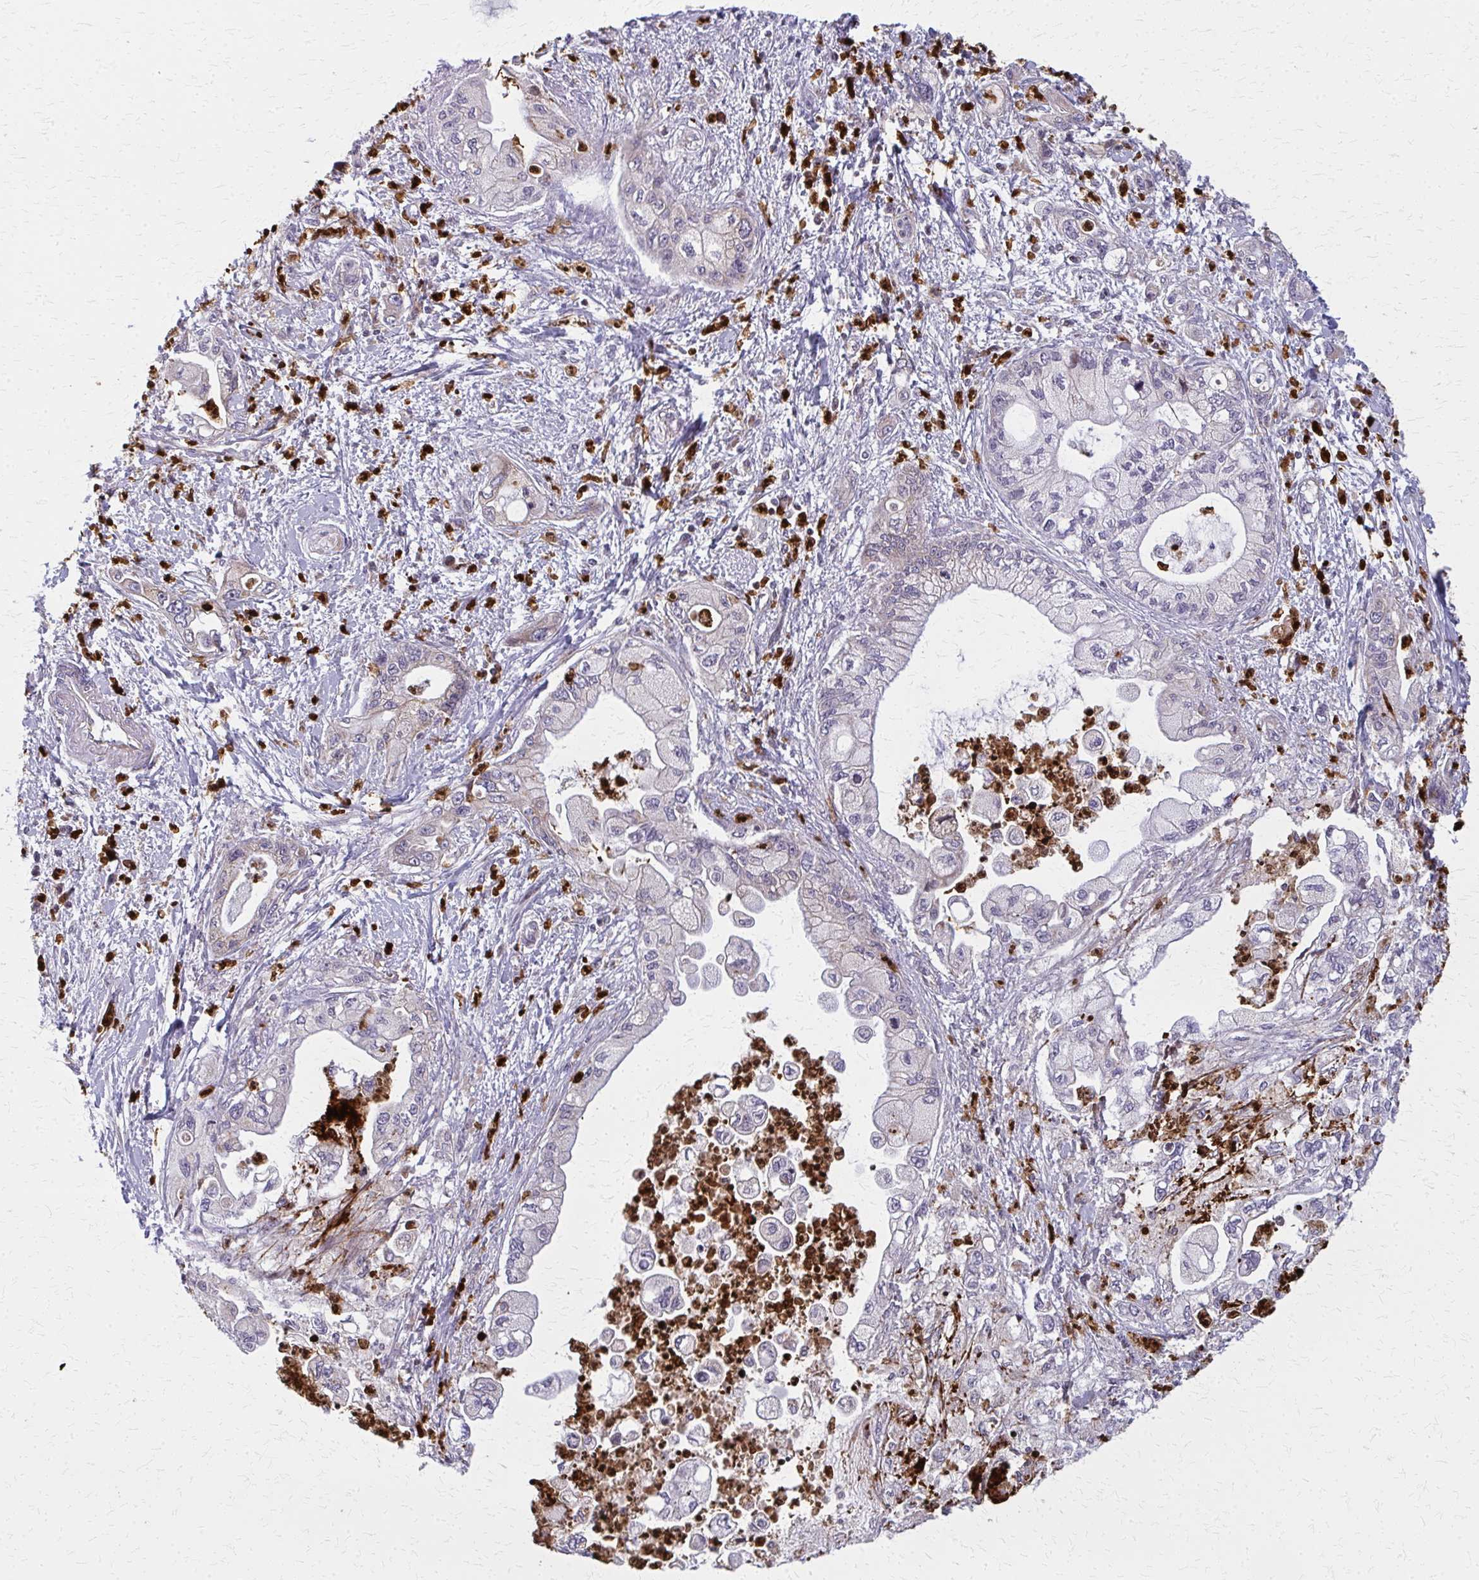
{"staining": {"intensity": "strong", "quantity": "<25%", "location": "cytoplasmic/membranous"}, "tissue": "pancreatic cancer", "cell_type": "Tumor cells", "image_type": "cancer", "snomed": [{"axis": "morphology", "description": "Adenocarcinoma, NOS"}, {"axis": "topography", "description": "Pancreas"}], "caption": "Protein expression analysis of pancreatic adenocarcinoma exhibits strong cytoplasmic/membranous expression in about <25% of tumor cells.", "gene": "MCCC1", "patient": {"sex": "male", "age": 61}}